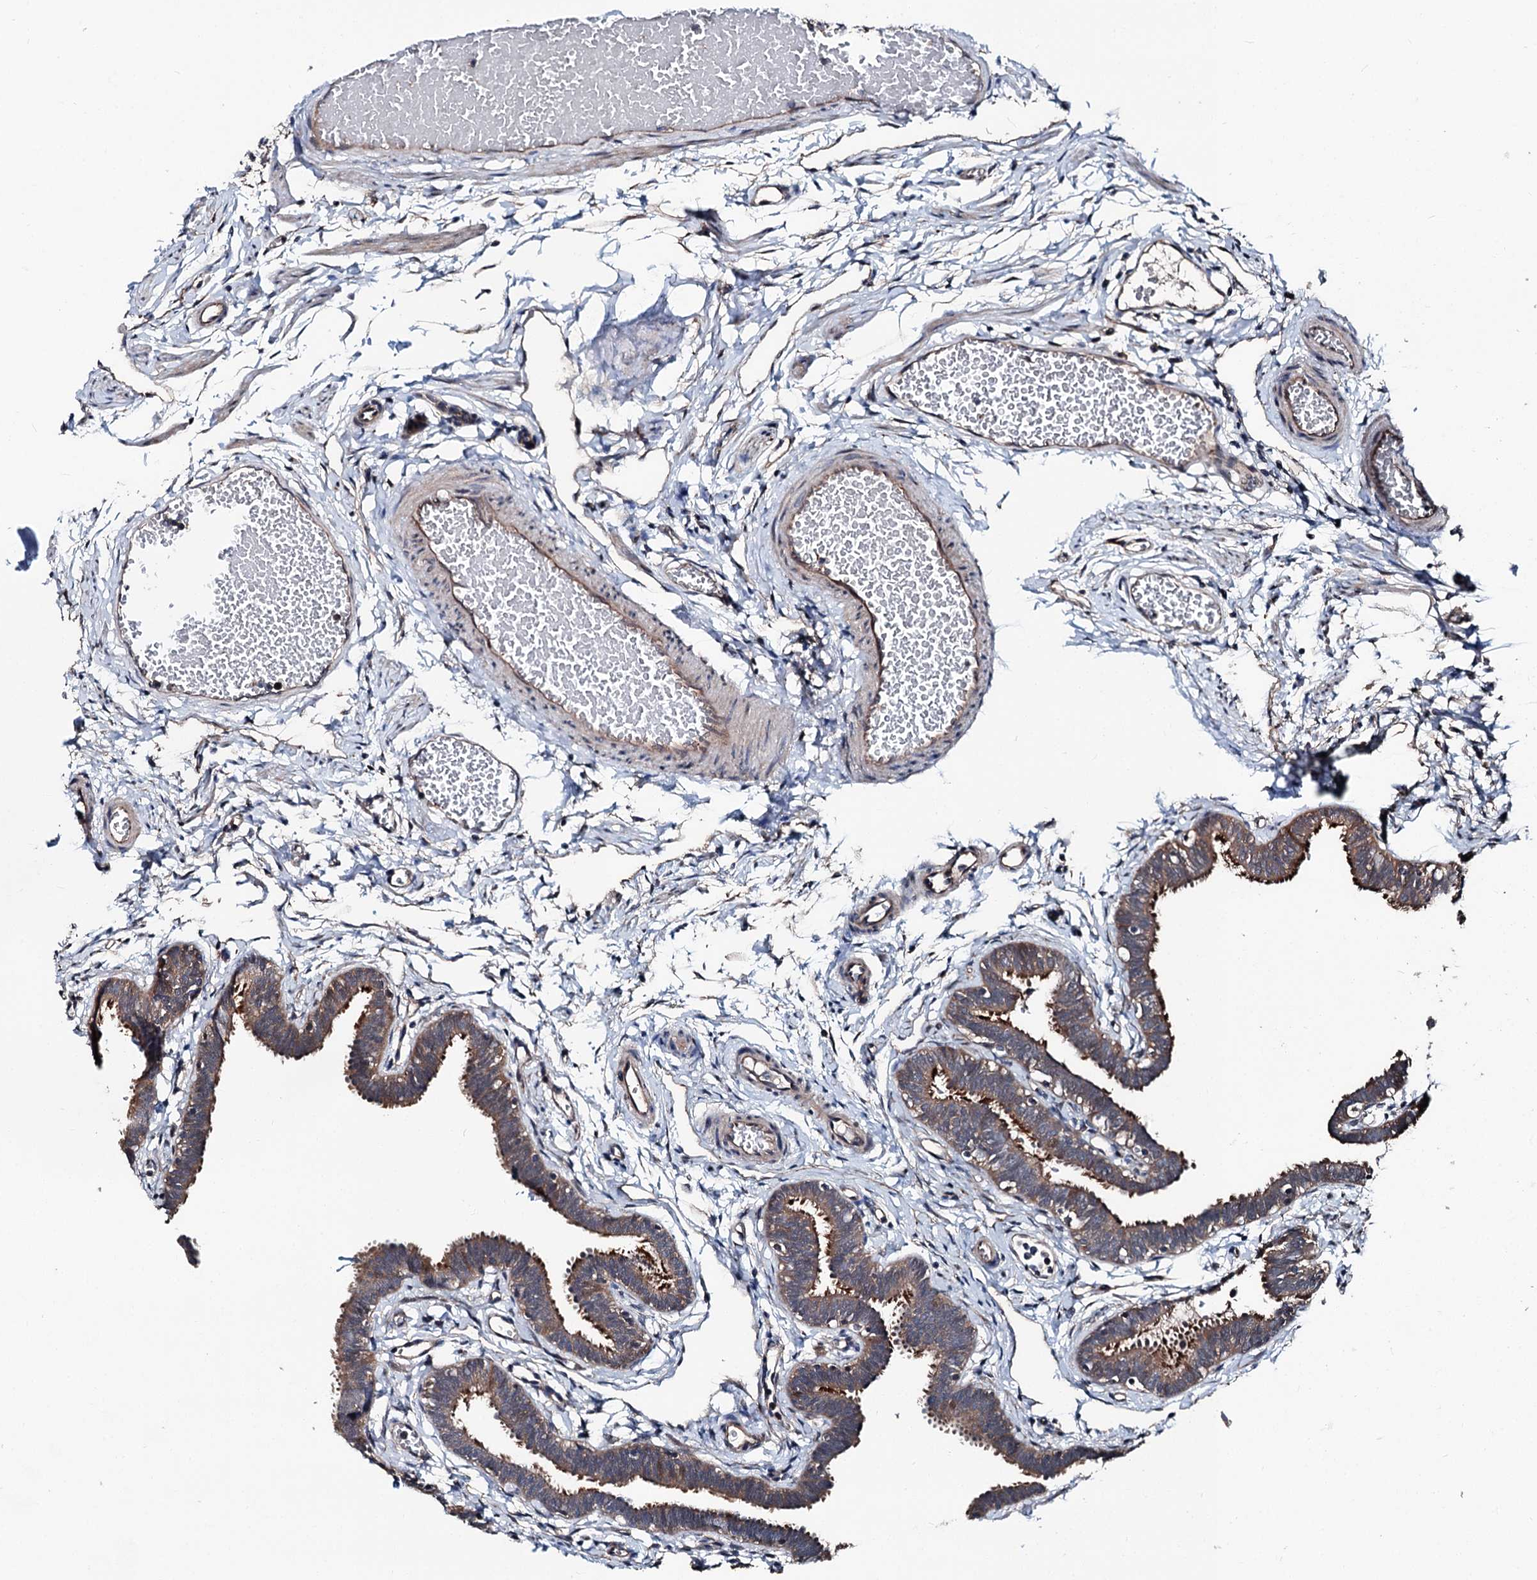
{"staining": {"intensity": "strong", "quantity": "<25%", "location": "cytoplasmic/membranous"}, "tissue": "fallopian tube", "cell_type": "Glandular cells", "image_type": "normal", "snomed": [{"axis": "morphology", "description": "Normal tissue, NOS"}, {"axis": "topography", "description": "Fallopian tube"}, {"axis": "topography", "description": "Ovary"}], "caption": "This is a photomicrograph of immunohistochemistry (IHC) staining of benign fallopian tube, which shows strong expression in the cytoplasmic/membranous of glandular cells.", "gene": "PSMD13", "patient": {"sex": "female", "age": 23}}